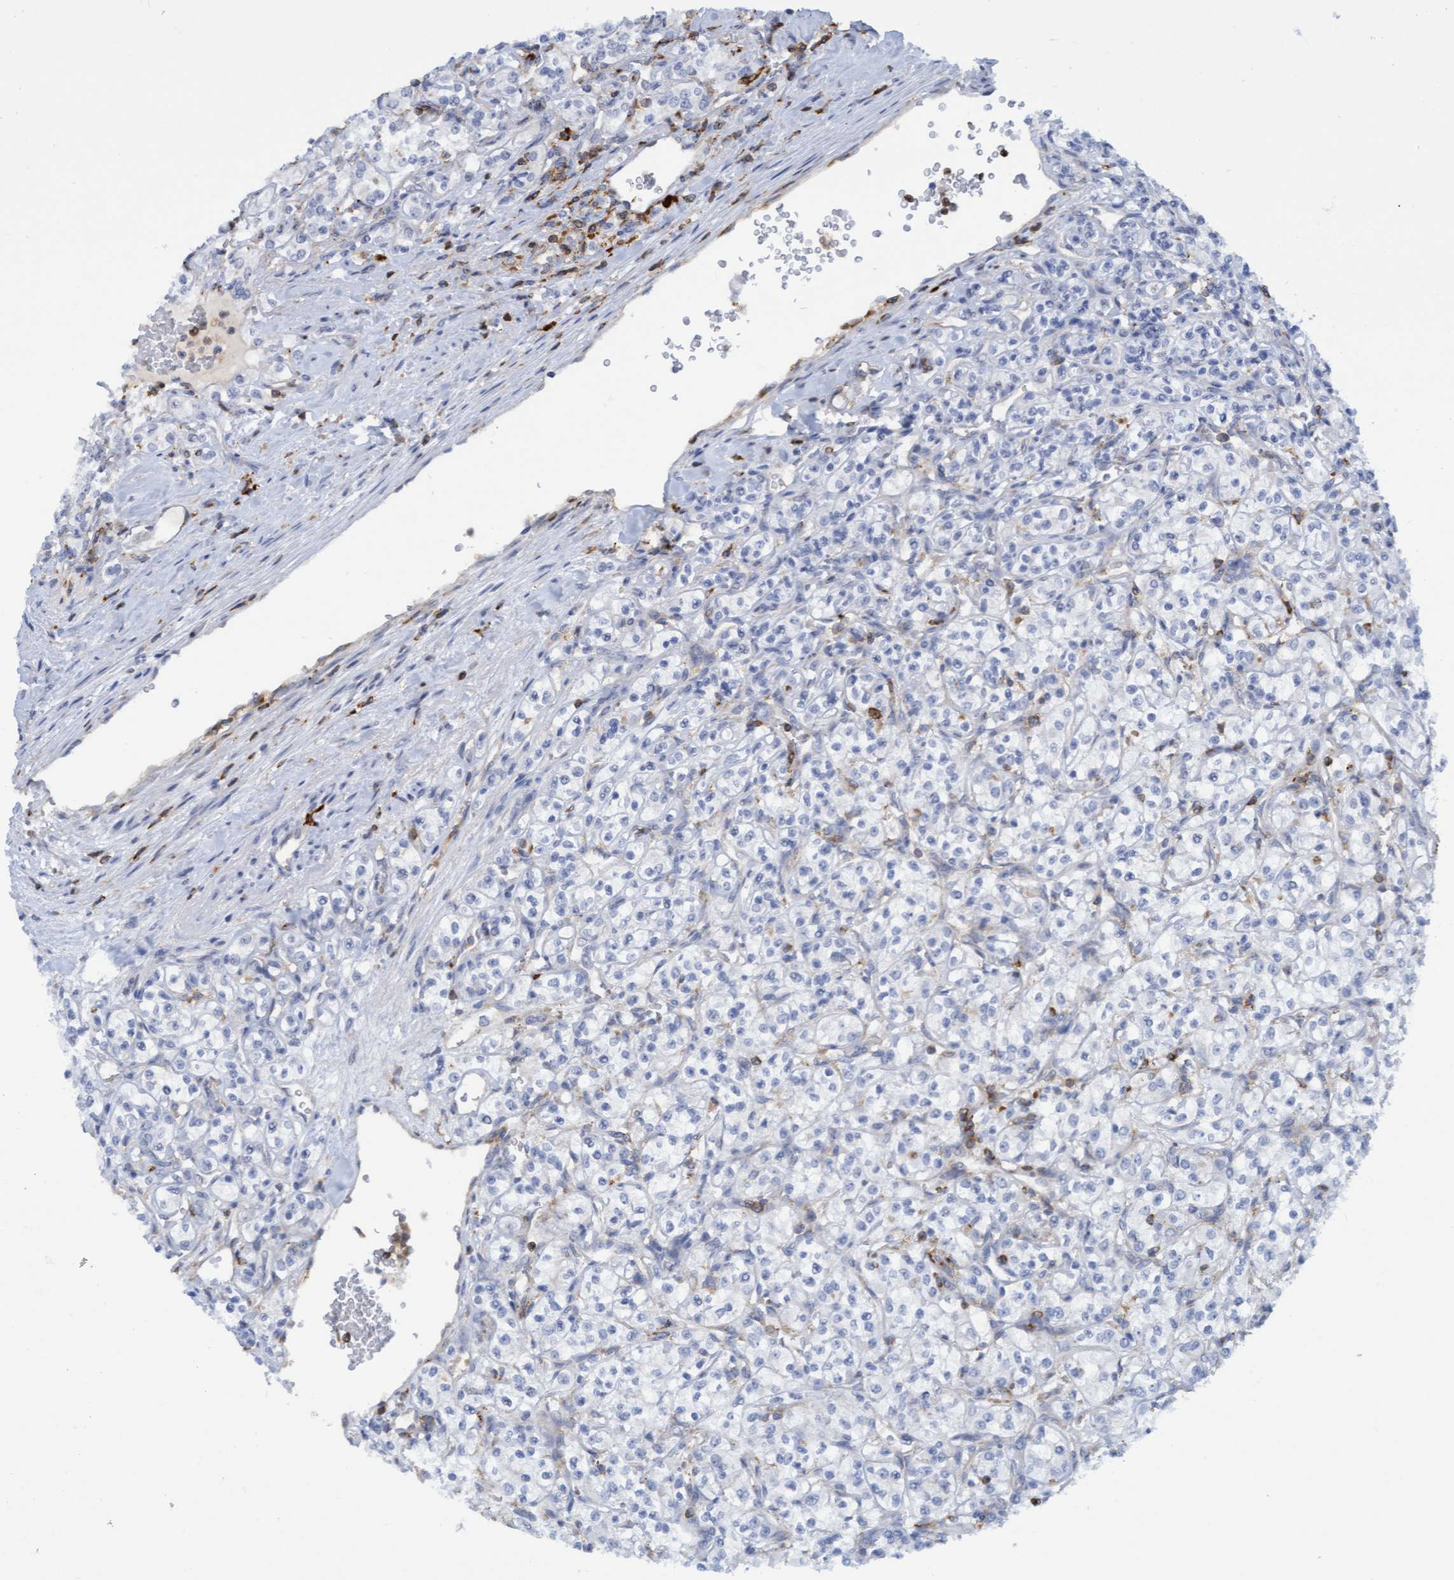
{"staining": {"intensity": "negative", "quantity": "none", "location": "none"}, "tissue": "renal cancer", "cell_type": "Tumor cells", "image_type": "cancer", "snomed": [{"axis": "morphology", "description": "Adenocarcinoma, NOS"}, {"axis": "topography", "description": "Kidney"}], "caption": "The image displays no significant positivity in tumor cells of renal adenocarcinoma. Nuclei are stained in blue.", "gene": "FNBP1", "patient": {"sex": "male", "age": 77}}